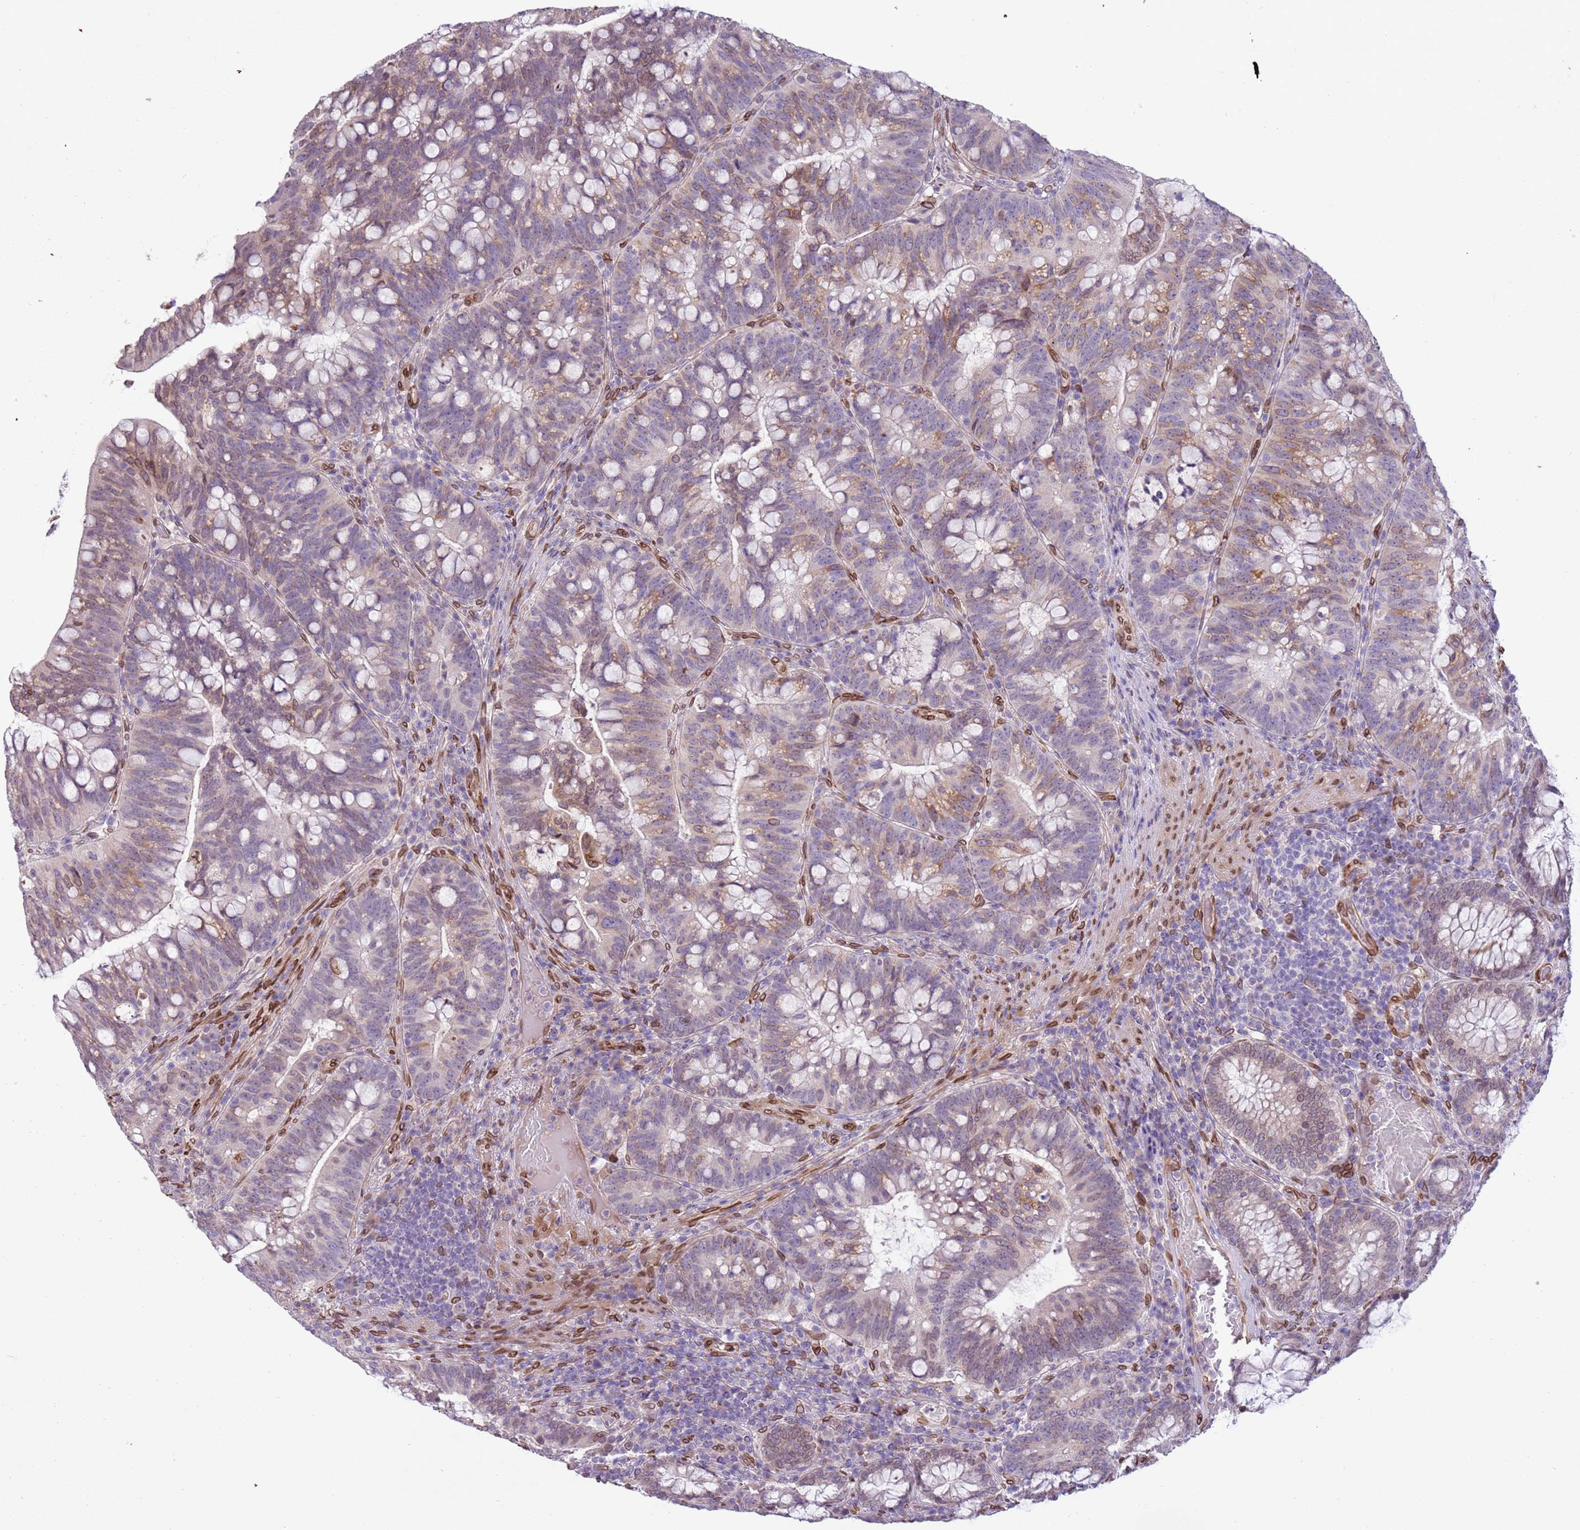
{"staining": {"intensity": "weak", "quantity": "<25%", "location": "cytoplasmic/membranous,nuclear"}, "tissue": "colorectal cancer", "cell_type": "Tumor cells", "image_type": "cancer", "snomed": [{"axis": "morphology", "description": "Adenocarcinoma, NOS"}, {"axis": "topography", "description": "Colon"}], "caption": "This is an IHC photomicrograph of adenocarcinoma (colorectal). There is no expression in tumor cells.", "gene": "TMEM47", "patient": {"sex": "female", "age": 66}}